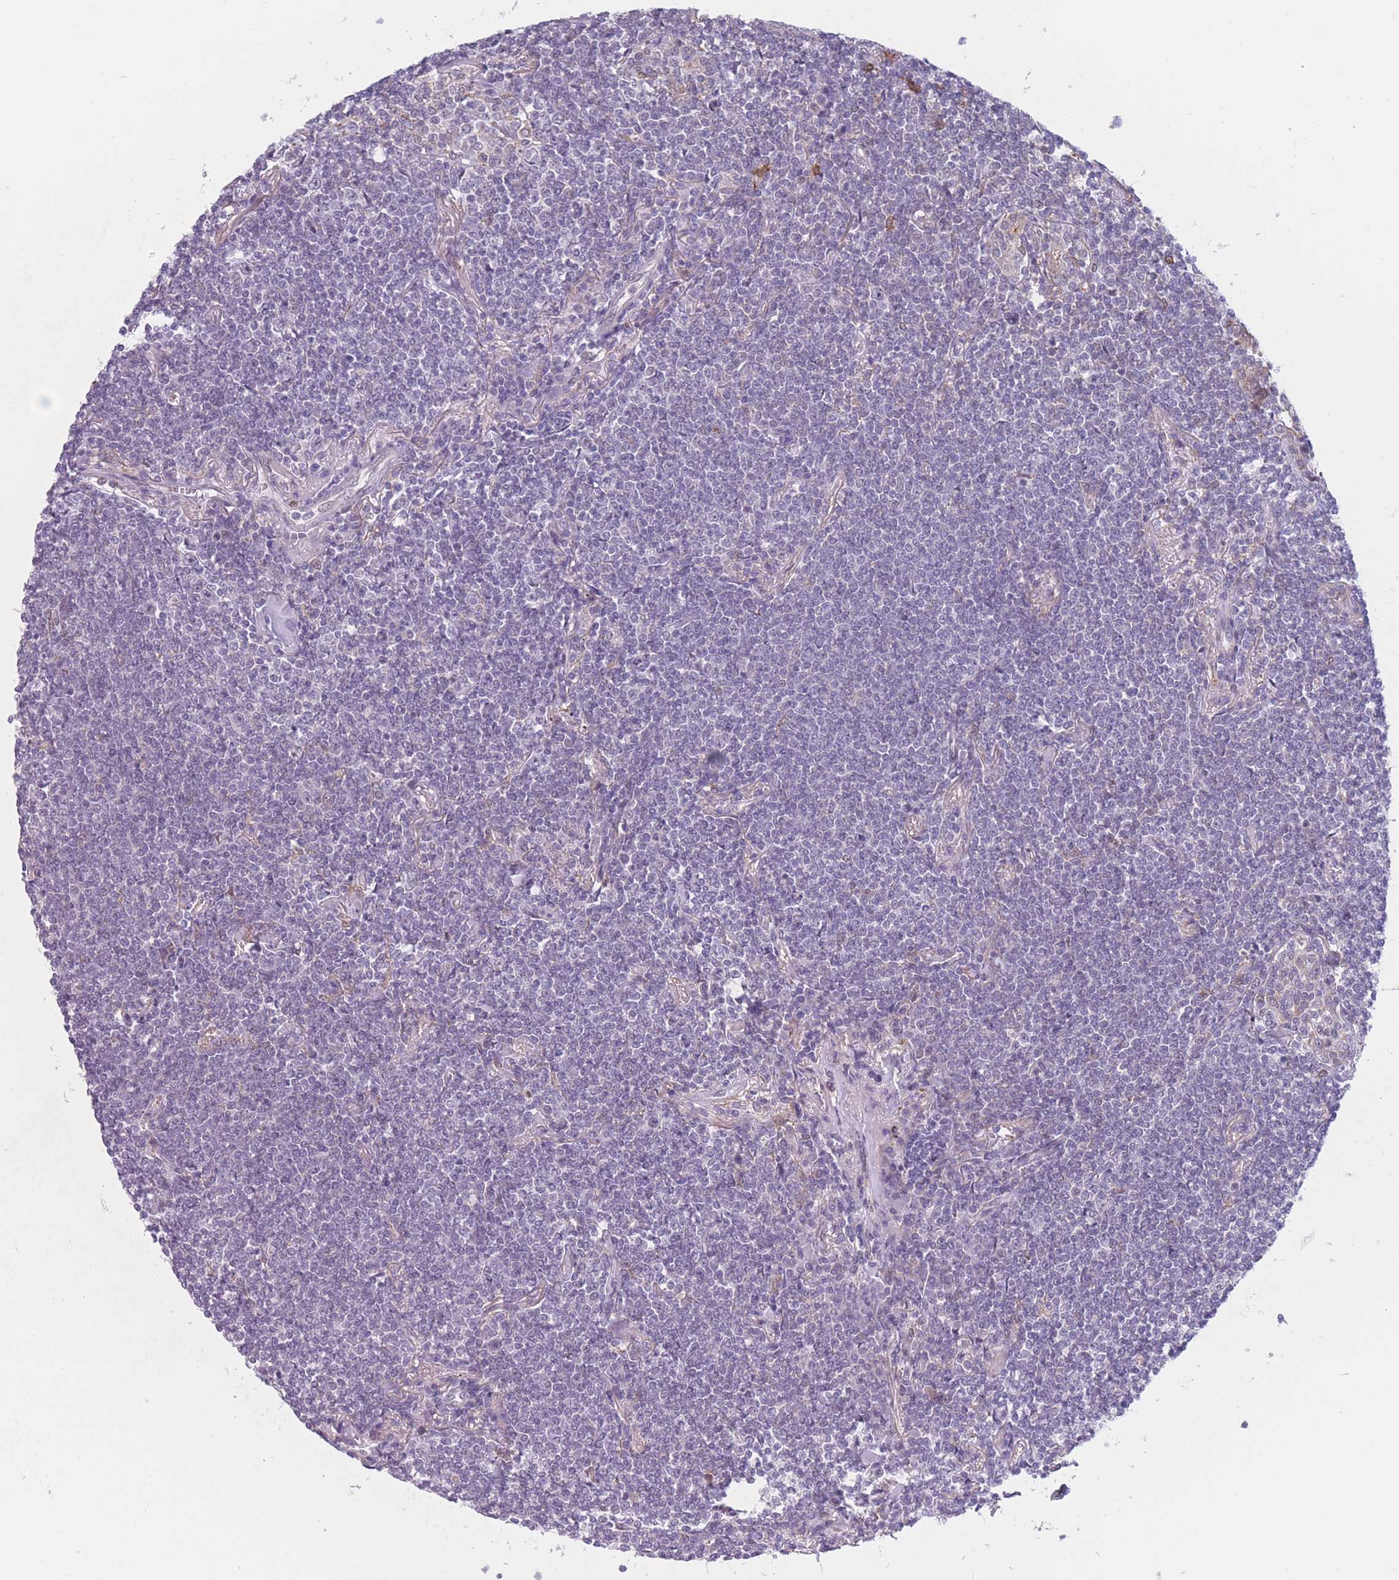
{"staining": {"intensity": "negative", "quantity": "none", "location": "none"}, "tissue": "lymphoma", "cell_type": "Tumor cells", "image_type": "cancer", "snomed": [{"axis": "morphology", "description": "Malignant lymphoma, non-Hodgkin's type, Low grade"}, {"axis": "topography", "description": "Lung"}], "caption": "Immunohistochemistry (IHC) image of neoplastic tissue: human low-grade malignant lymphoma, non-Hodgkin's type stained with DAB demonstrates no significant protein expression in tumor cells.", "gene": "PODXL", "patient": {"sex": "female", "age": 71}}